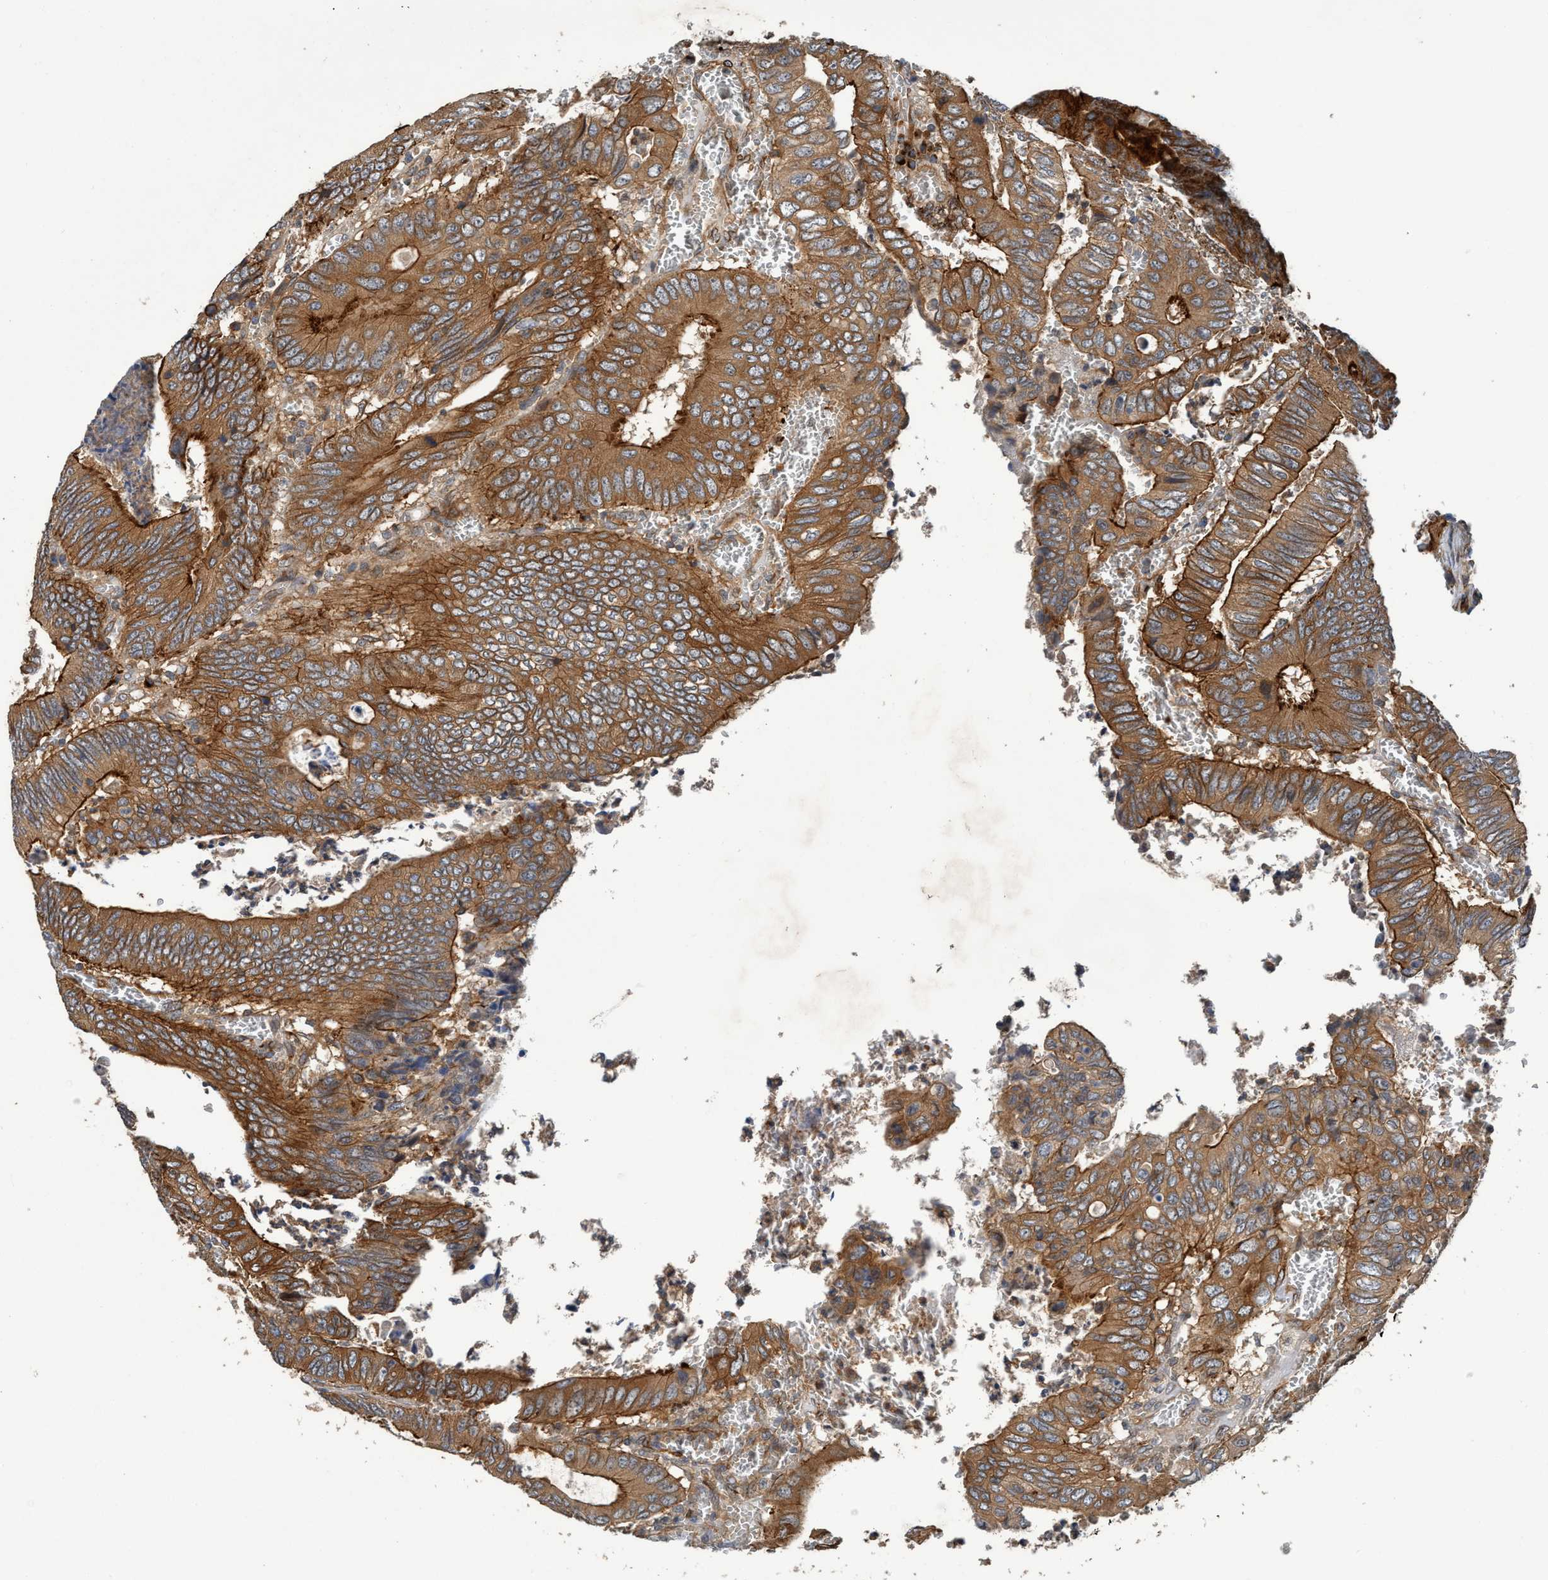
{"staining": {"intensity": "strong", "quantity": ">75%", "location": "cytoplasmic/membranous"}, "tissue": "colorectal cancer", "cell_type": "Tumor cells", "image_type": "cancer", "snomed": [{"axis": "morphology", "description": "Inflammation, NOS"}, {"axis": "morphology", "description": "Adenocarcinoma, NOS"}, {"axis": "topography", "description": "Colon"}], "caption": "Immunohistochemical staining of colorectal cancer shows high levels of strong cytoplasmic/membranous protein staining in about >75% of tumor cells.", "gene": "MACC1", "patient": {"sex": "male", "age": 72}}